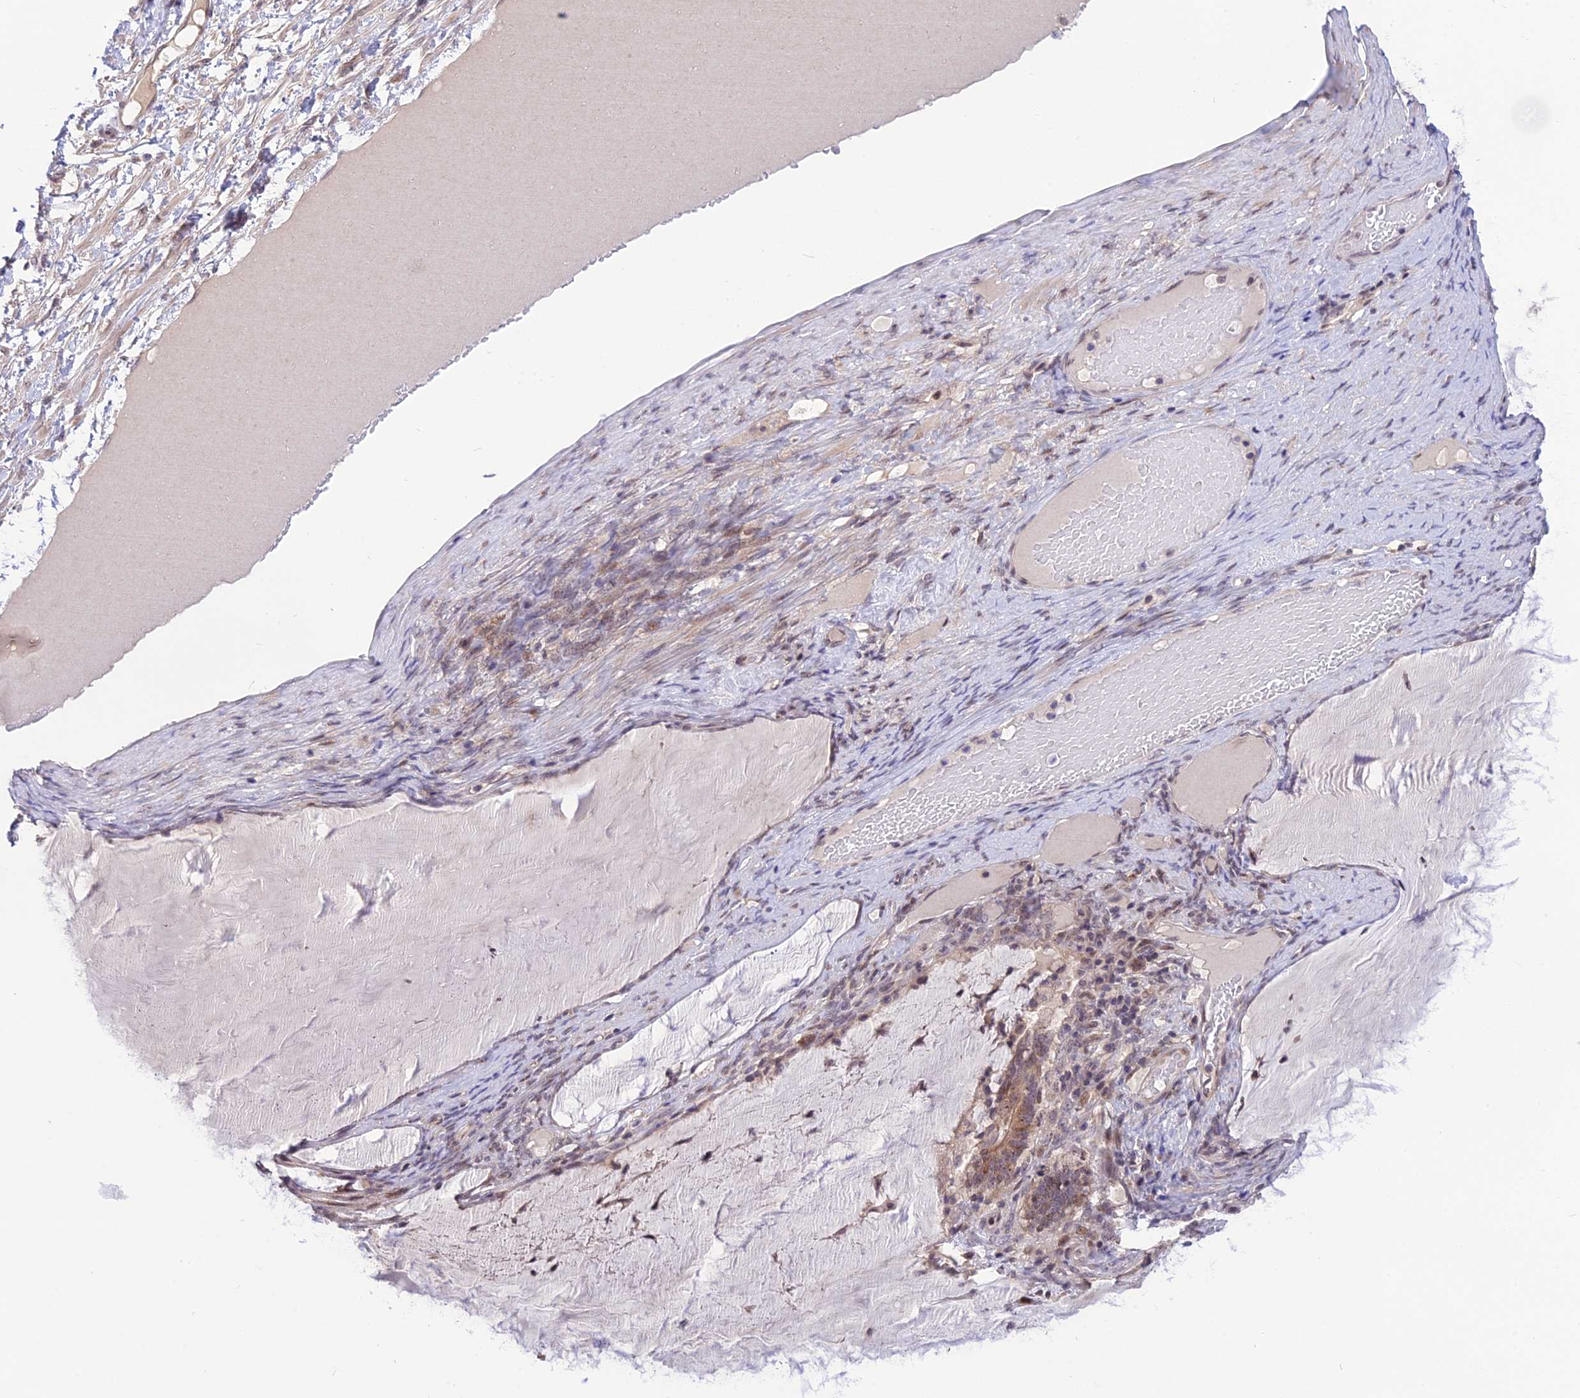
{"staining": {"intensity": "moderate", "quantity": "25%-75%", "location": "cytoplasmic/membranous,nuclear"}, "tissue": "ovarian cancer", "cell_type": "Tumor cells", "image_type": "cancer", "snomed": [{"axis": "morphology", "description": "Cystadenocarcinoma, mucinous, NOS"}, {"axis": "topography", "description": "Ovary"}], "caption": "Immunohistochemistry (IHC) of mucinous cystadenocarcinoma (ovarian) shows medium levels of moderate cytoplasmic/membranous and nuclear positivity in about 25%-75% of tumor cells.", "gene": "ZNF837", "patient": {"sex": "female", "age": 61}}